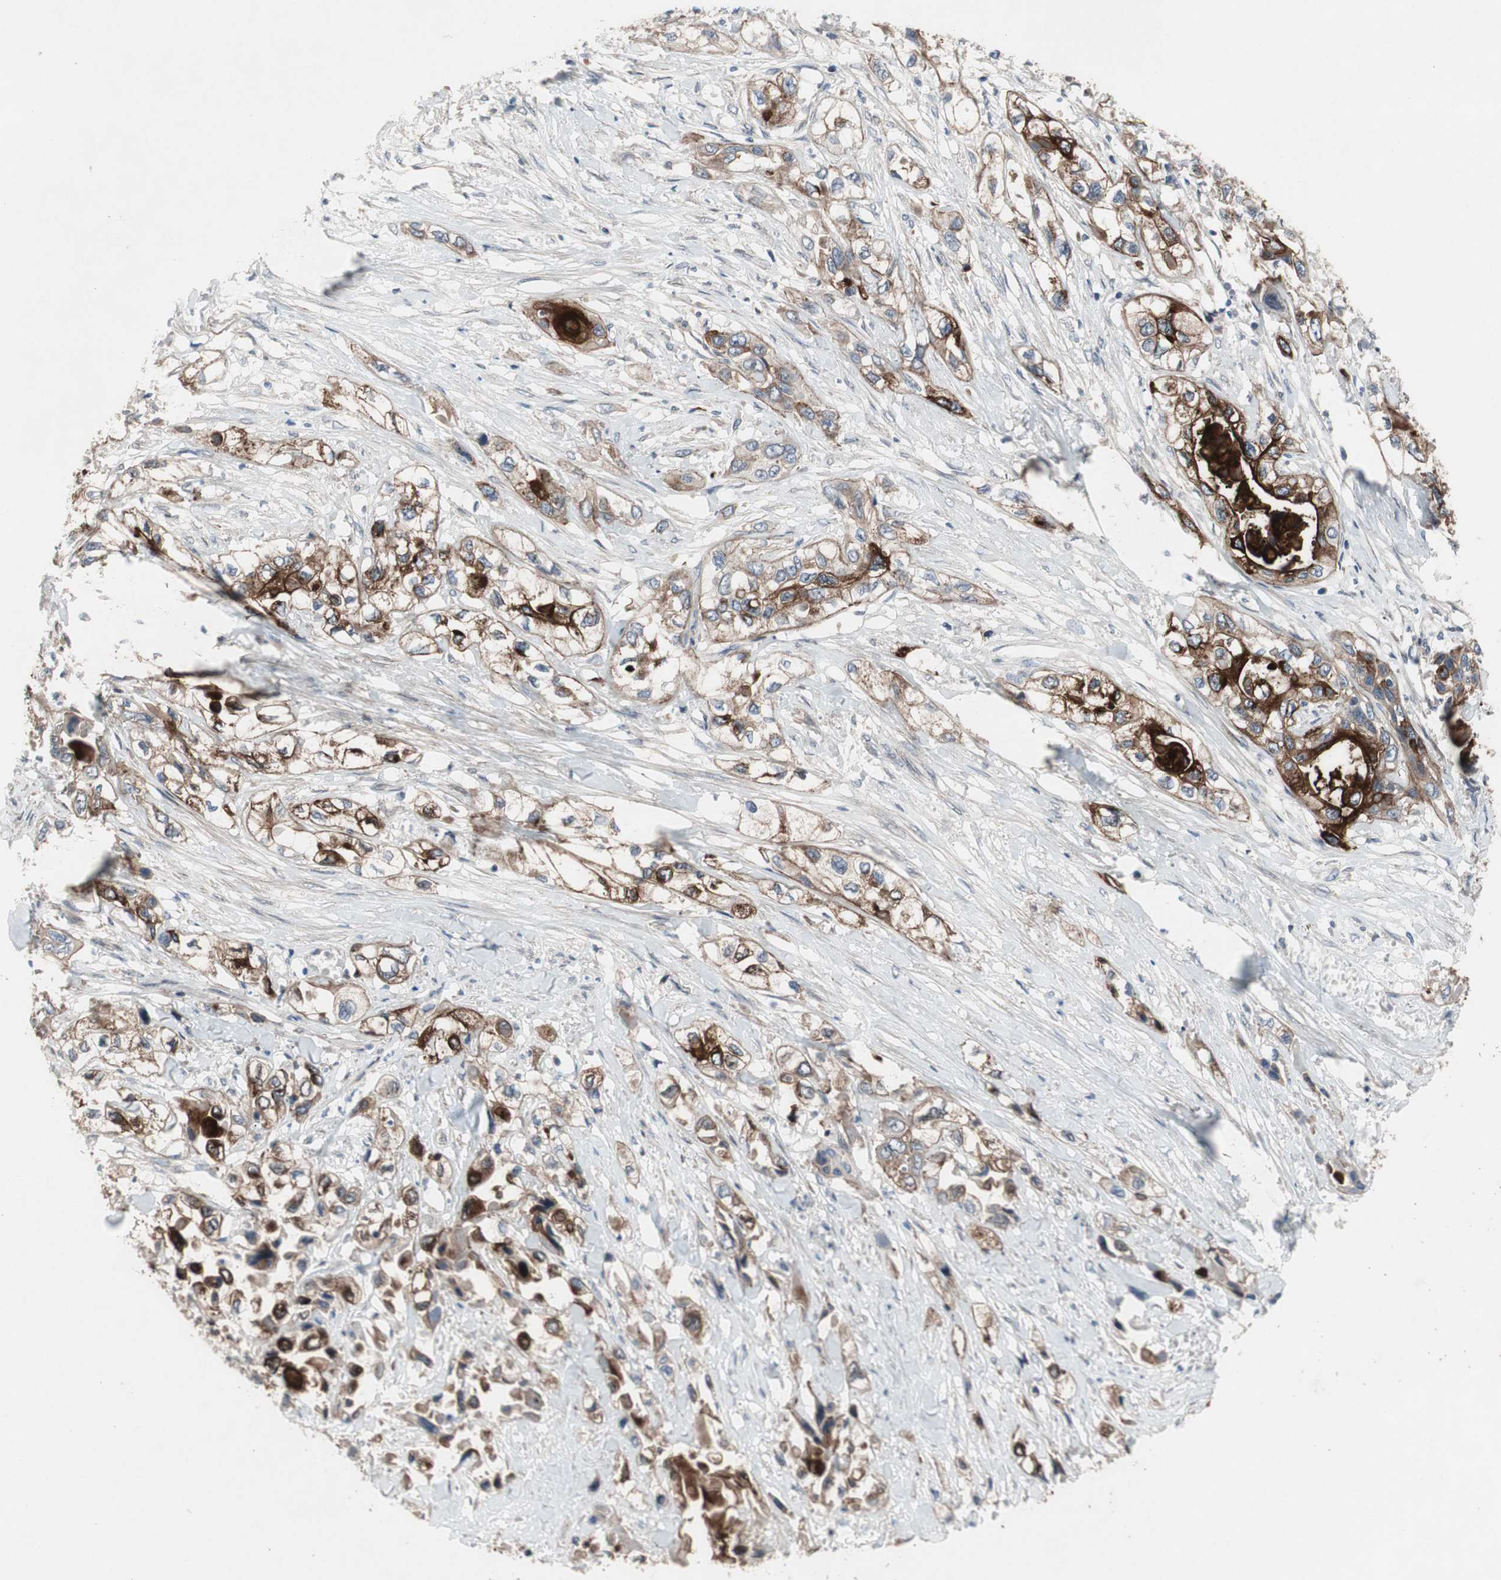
{"staining": {"intensity": "moderate", "quantity": ">75%", "location": "cytoplasmic/membranous"}, "tissue": "pancreatic cancer", "cell_type": "Tumor cells", "image_type": "cancer", "snomed": [{"axis": "morphology", "description": "Adenocarcinoma, NOS"}, {"axis": "topography", "description": "Pancreas"}], "caption": "Adenocarcinoma (pancreatic) was stained to show a protein in brown. There is medium levels of moderate cytoplasmic/membranous positivity in about >75% of tumor cells. The staining was performed using DAB to visualize the protein expression in brown, while the nuclei were stained in blue with hematoxylin (Magnification: 20x).", "gene": "OAZ1", "patient": {"sex": "female", "age": 70}}